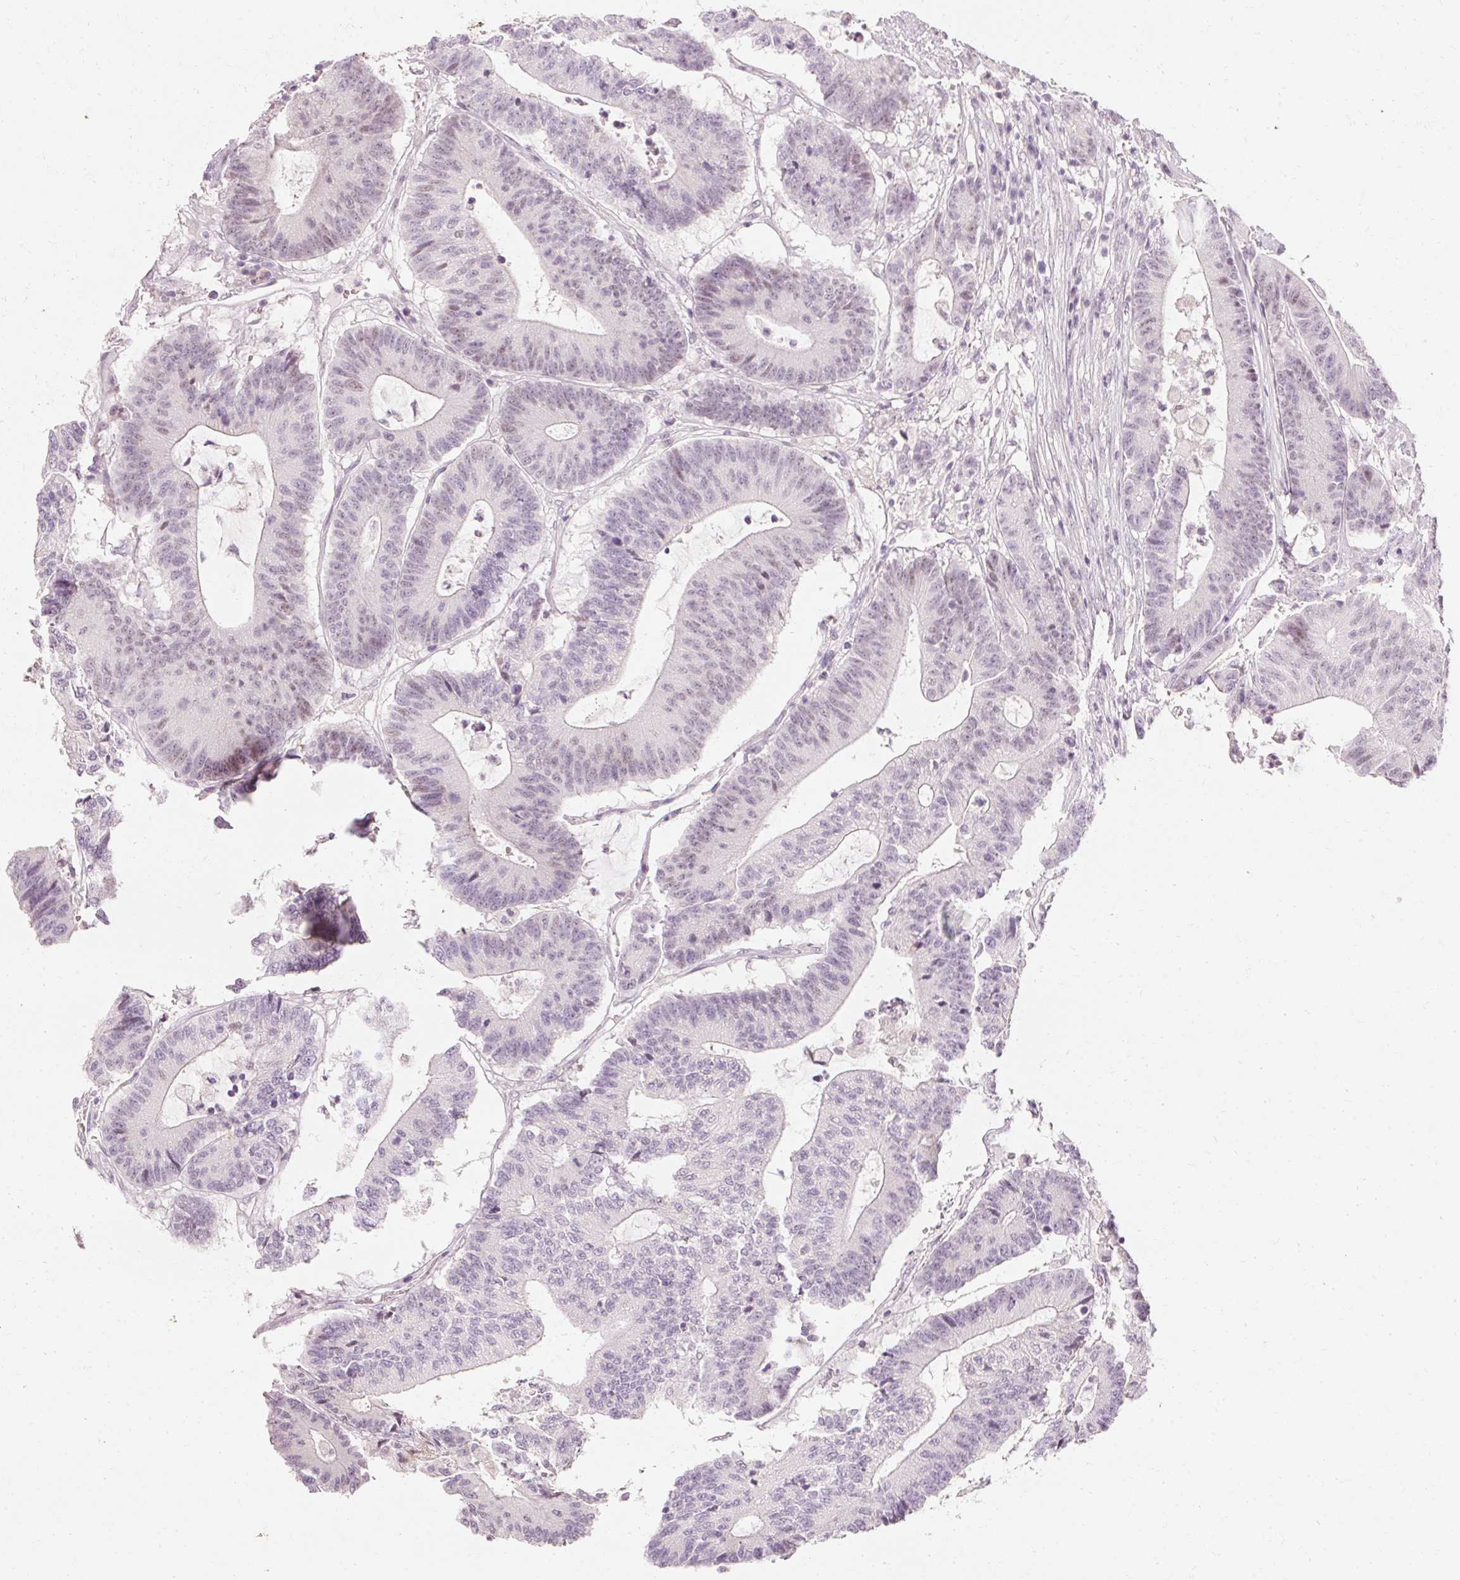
{"staining": {"intensity": "weak", "quantity": "<25%", "location": "nuclear"}, "tissue": "colorectal cancer", "cell_type": "Tumor cells", "image_type": "cancer", "snomed": [{"axis": "morphology", "description": "Adenocarcinoma, NOS"}, {"axis": "topography", "description": "Colon"}], "caption": "This is an immunohistochemistry (IHC) histopathology image of human colorectal cancer (adenocarcinoma). There is no positivity in tumor cells.", "gene": "ELAVL3", "patient": {"sex": "female", "age": 84}}